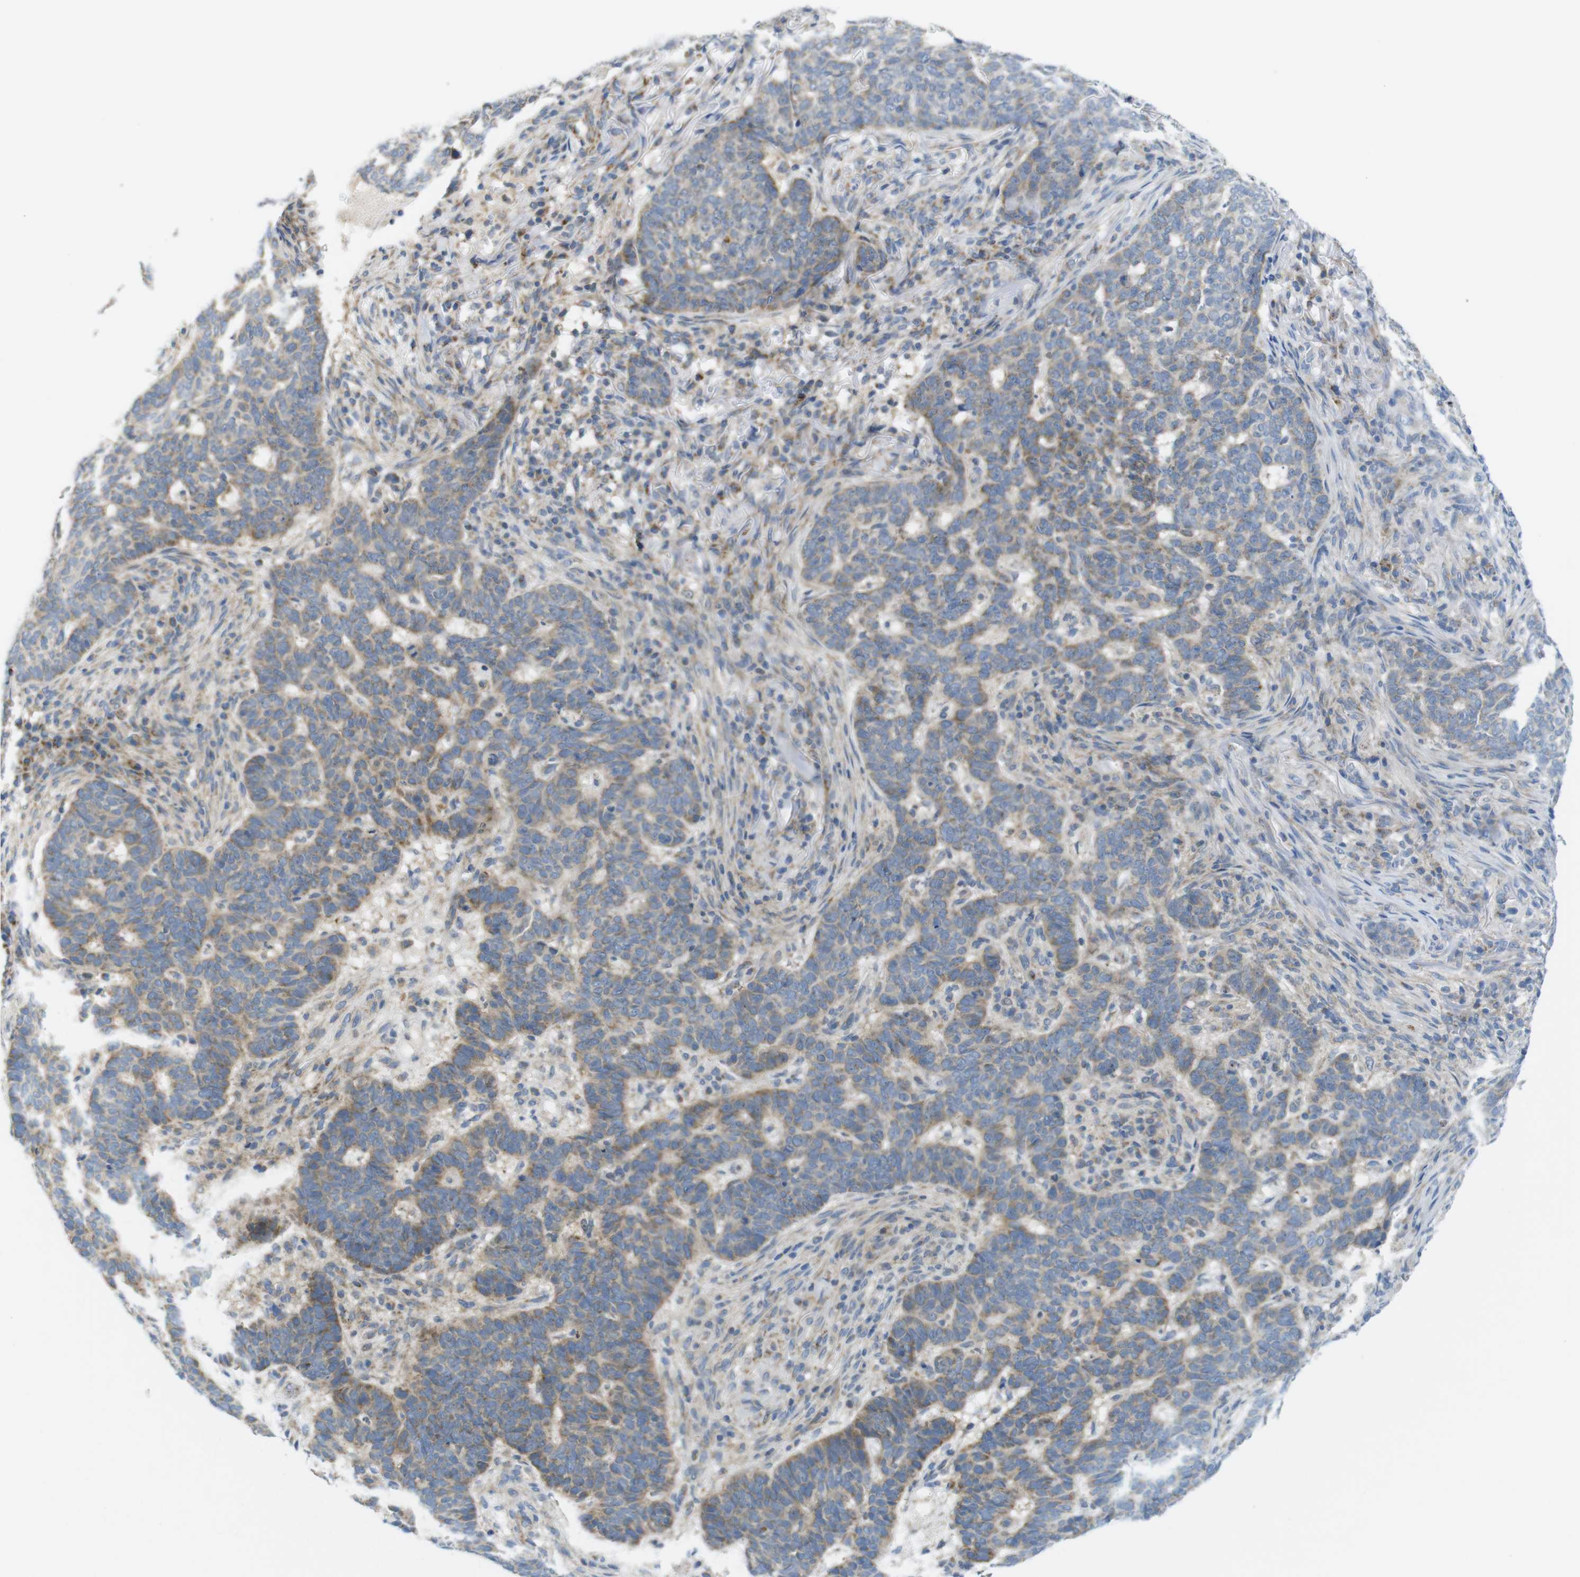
{"staining": {"intensity": "moderate", "quantity": "<25%", "location": "cytoplasmic/membranous"}, "tissue": "skin cancer", "cell_type": "Tumor cells", "image_type": "cancer", "snomed": [{"axis": "morphology", "description": "Basal cell carcinoma"}, {"axis": "topography", "description": "Skin"}], "caption": "Immunohistochemistry (IHC) micrograph of neoplastic tissue: basal cell carcinoma (skin) stained using immunohistochemistry demonstrates low levels of moderate protein expression localized specifically in the cytoplasmic/membranous of tumor cells, appearing as a cytoplasmic/membranous brown color.", "gene": "MARCHF1", "patient": {"sex": "male", "age": 85}}